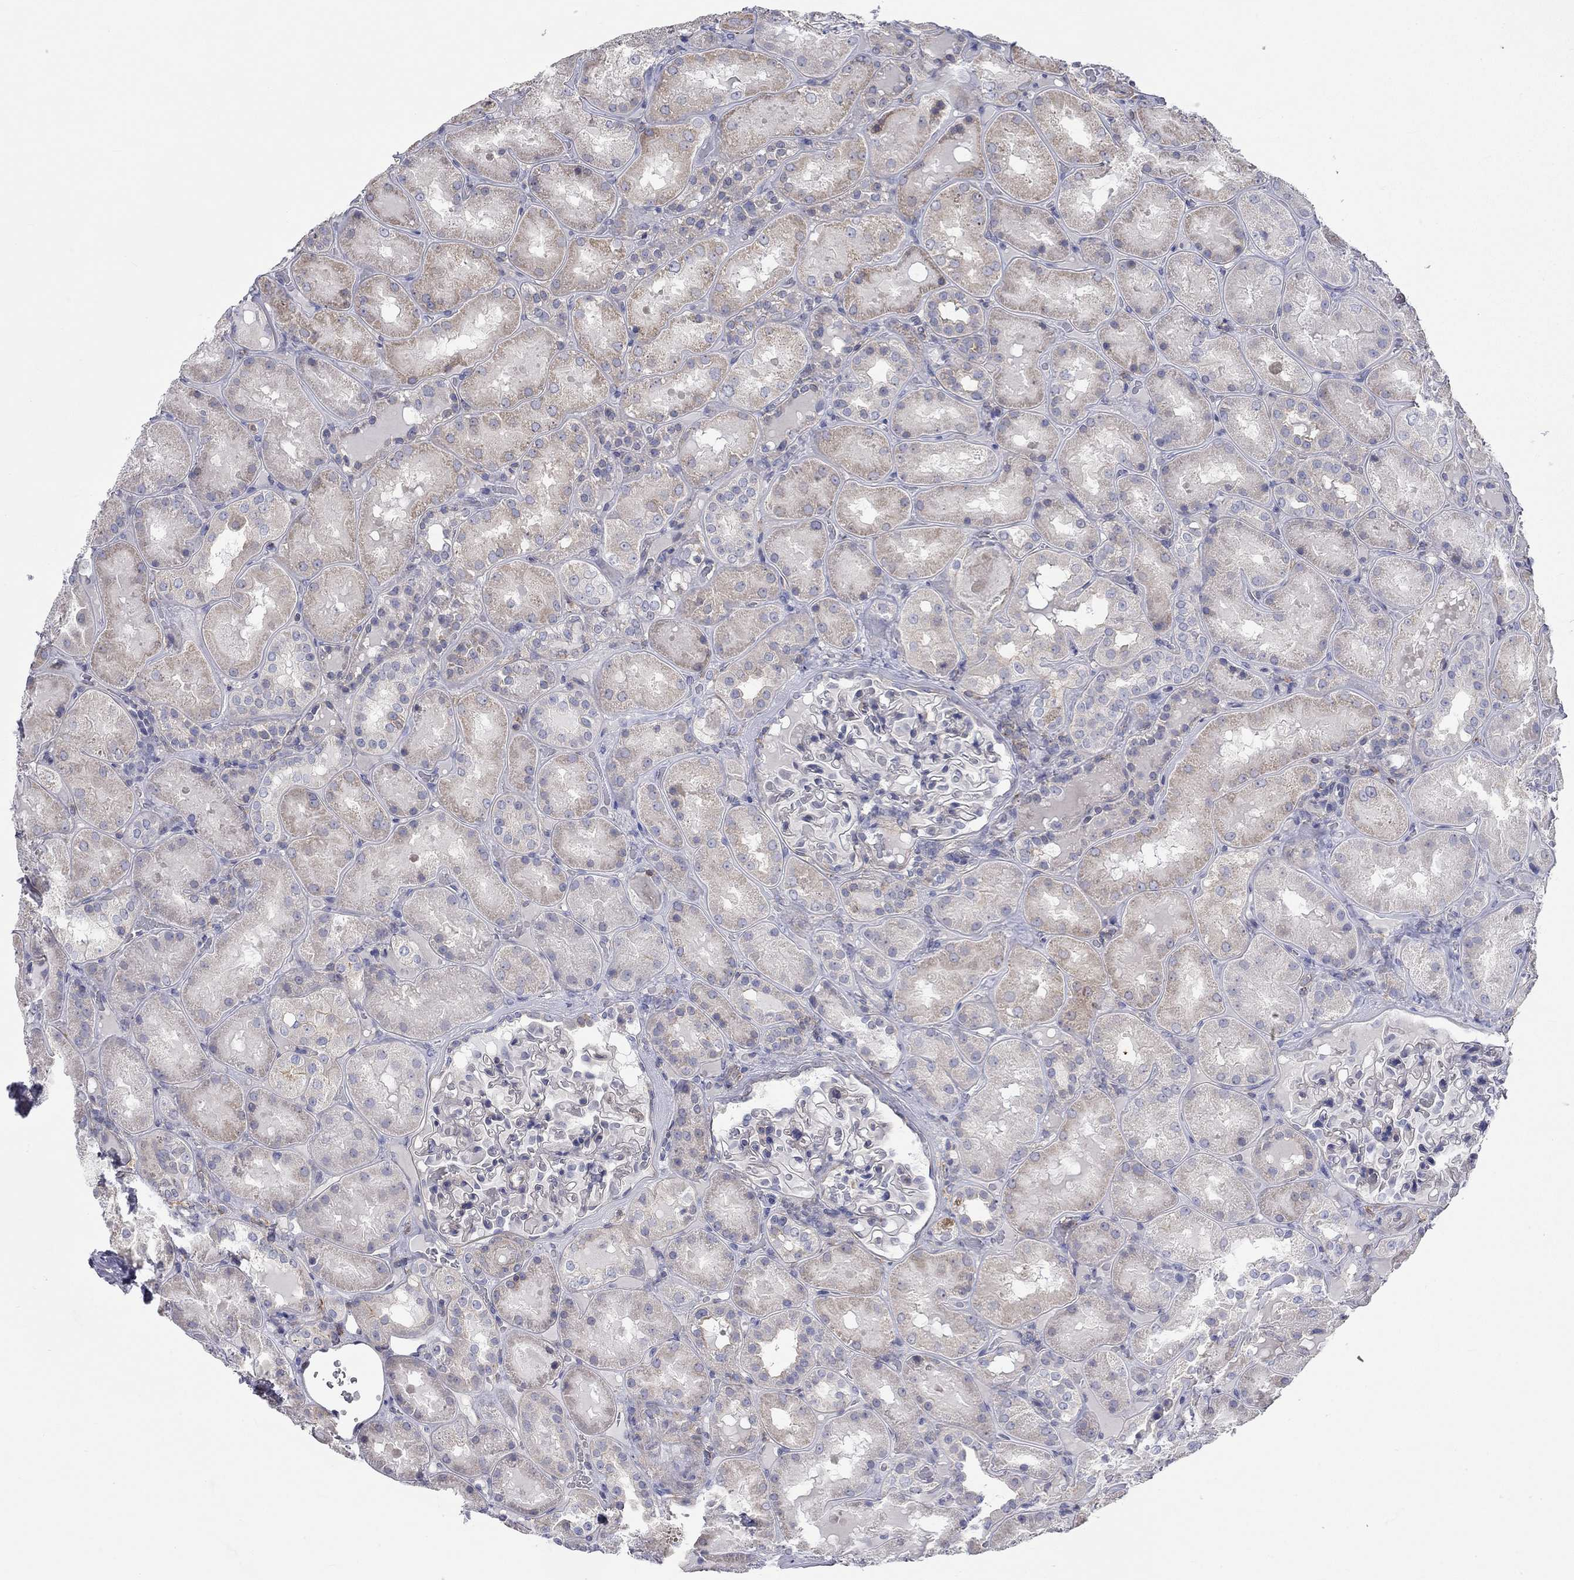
{"staining": {"intensity": "negative", "quantity": "none", "location": "none"}, "tissue": "kidney", "cell_type": "Cells in glomeruli", "image_type": "normal", "snomed": [{"axis": "morphology", "description": "Normal tissue, NOS"}, {"axis": "topography", "description": "Kidney"}], "caption": "A high-resolution image shows IHC staining of normal kidney, which shows no significant staining in cells in glomeruli.", "gene": "PCDHGA10", "patient": {"sex": "male", "age": 73}}